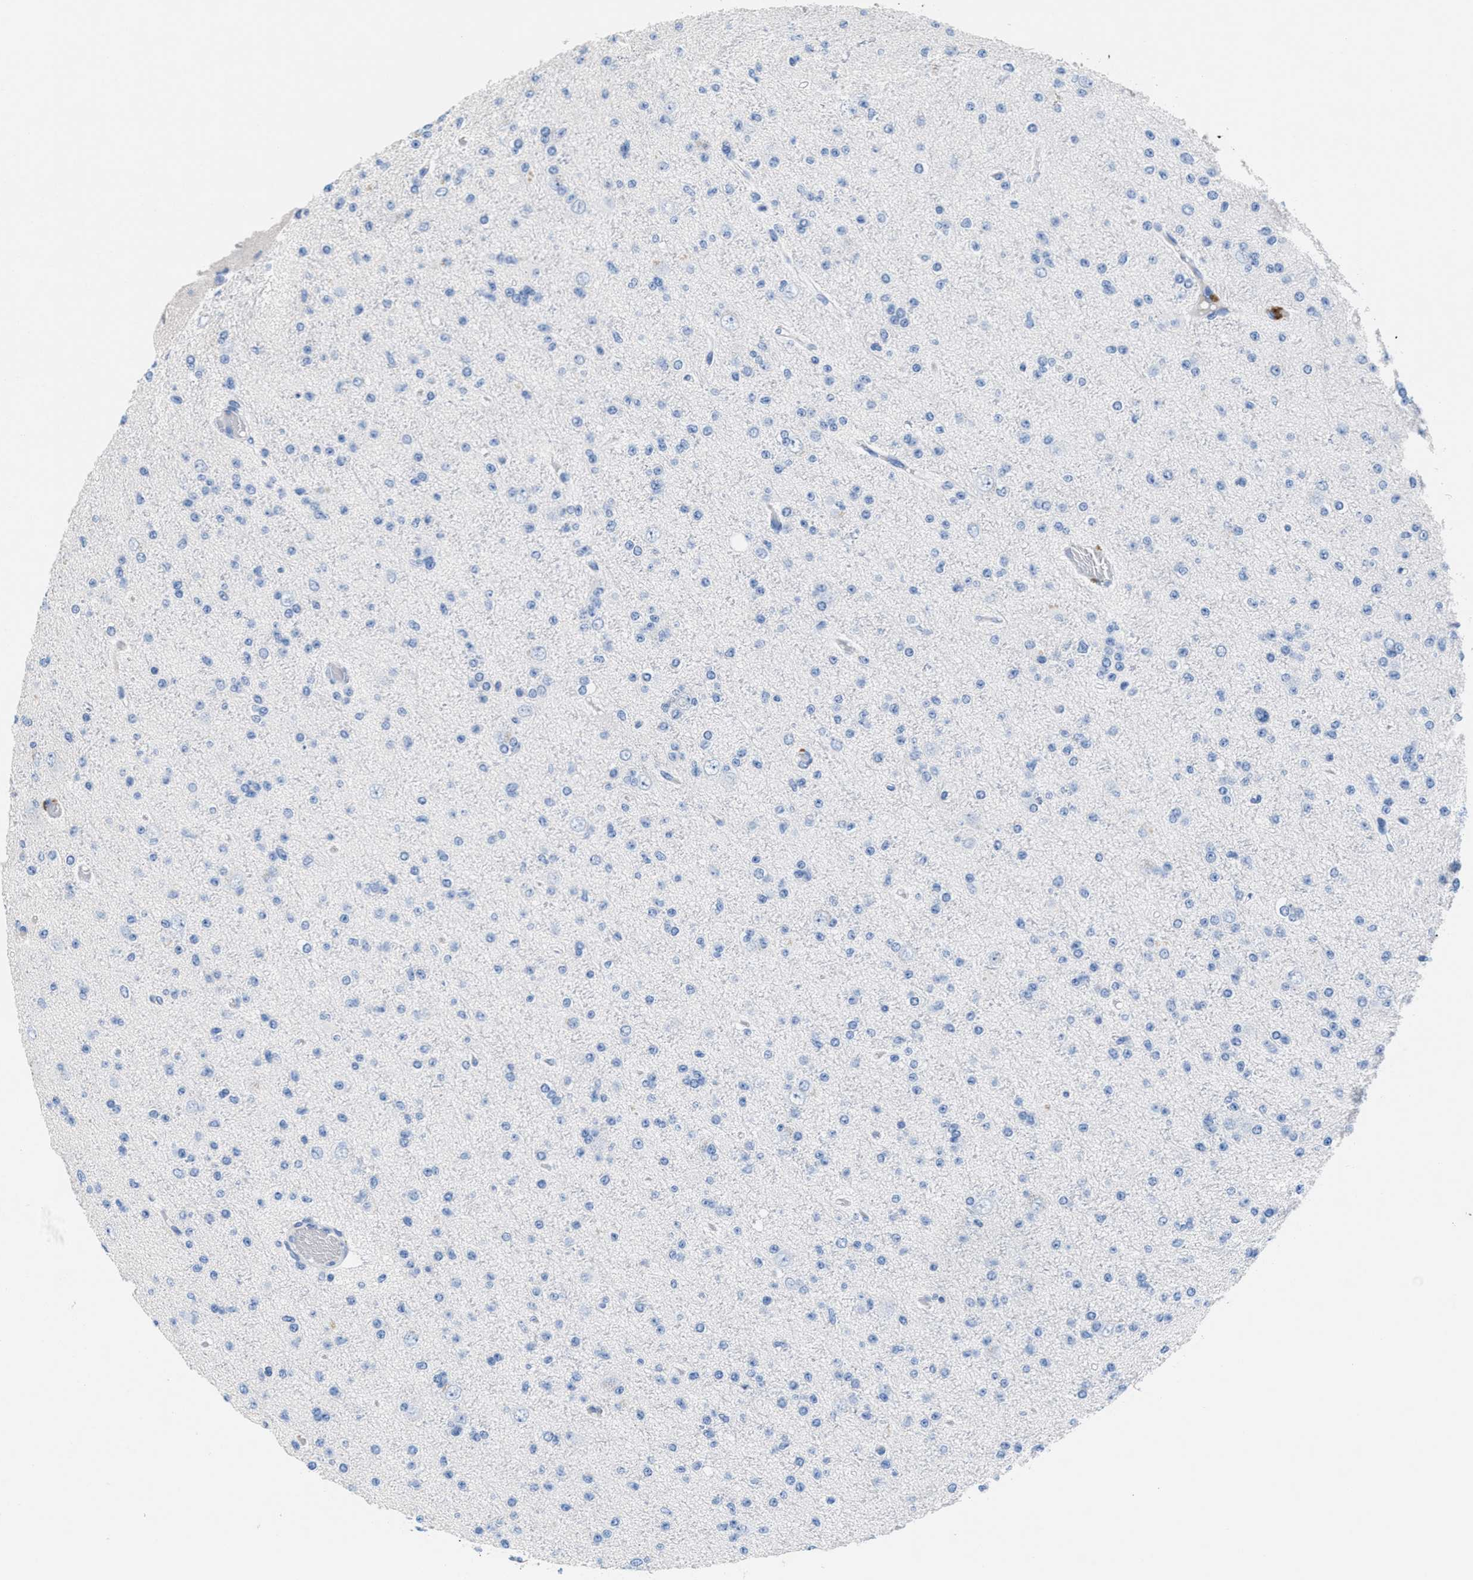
{"staining": {"intensity": "negative", "quantity": "none", "location": "none"}, "tissue": "glioma", "cell_type": "Tumor cells", "image_type": "cancer", "snomed": [{"axis": "morphology", "description": "Glioma, malignant, Low grade"}, {"axis": "topography", "description": "Brain"}], "caption": "IHC of glioma reveals no expression in tumor cells.", "gene": "SLFN13", "patient": {"sex": "female", "age": 22}}